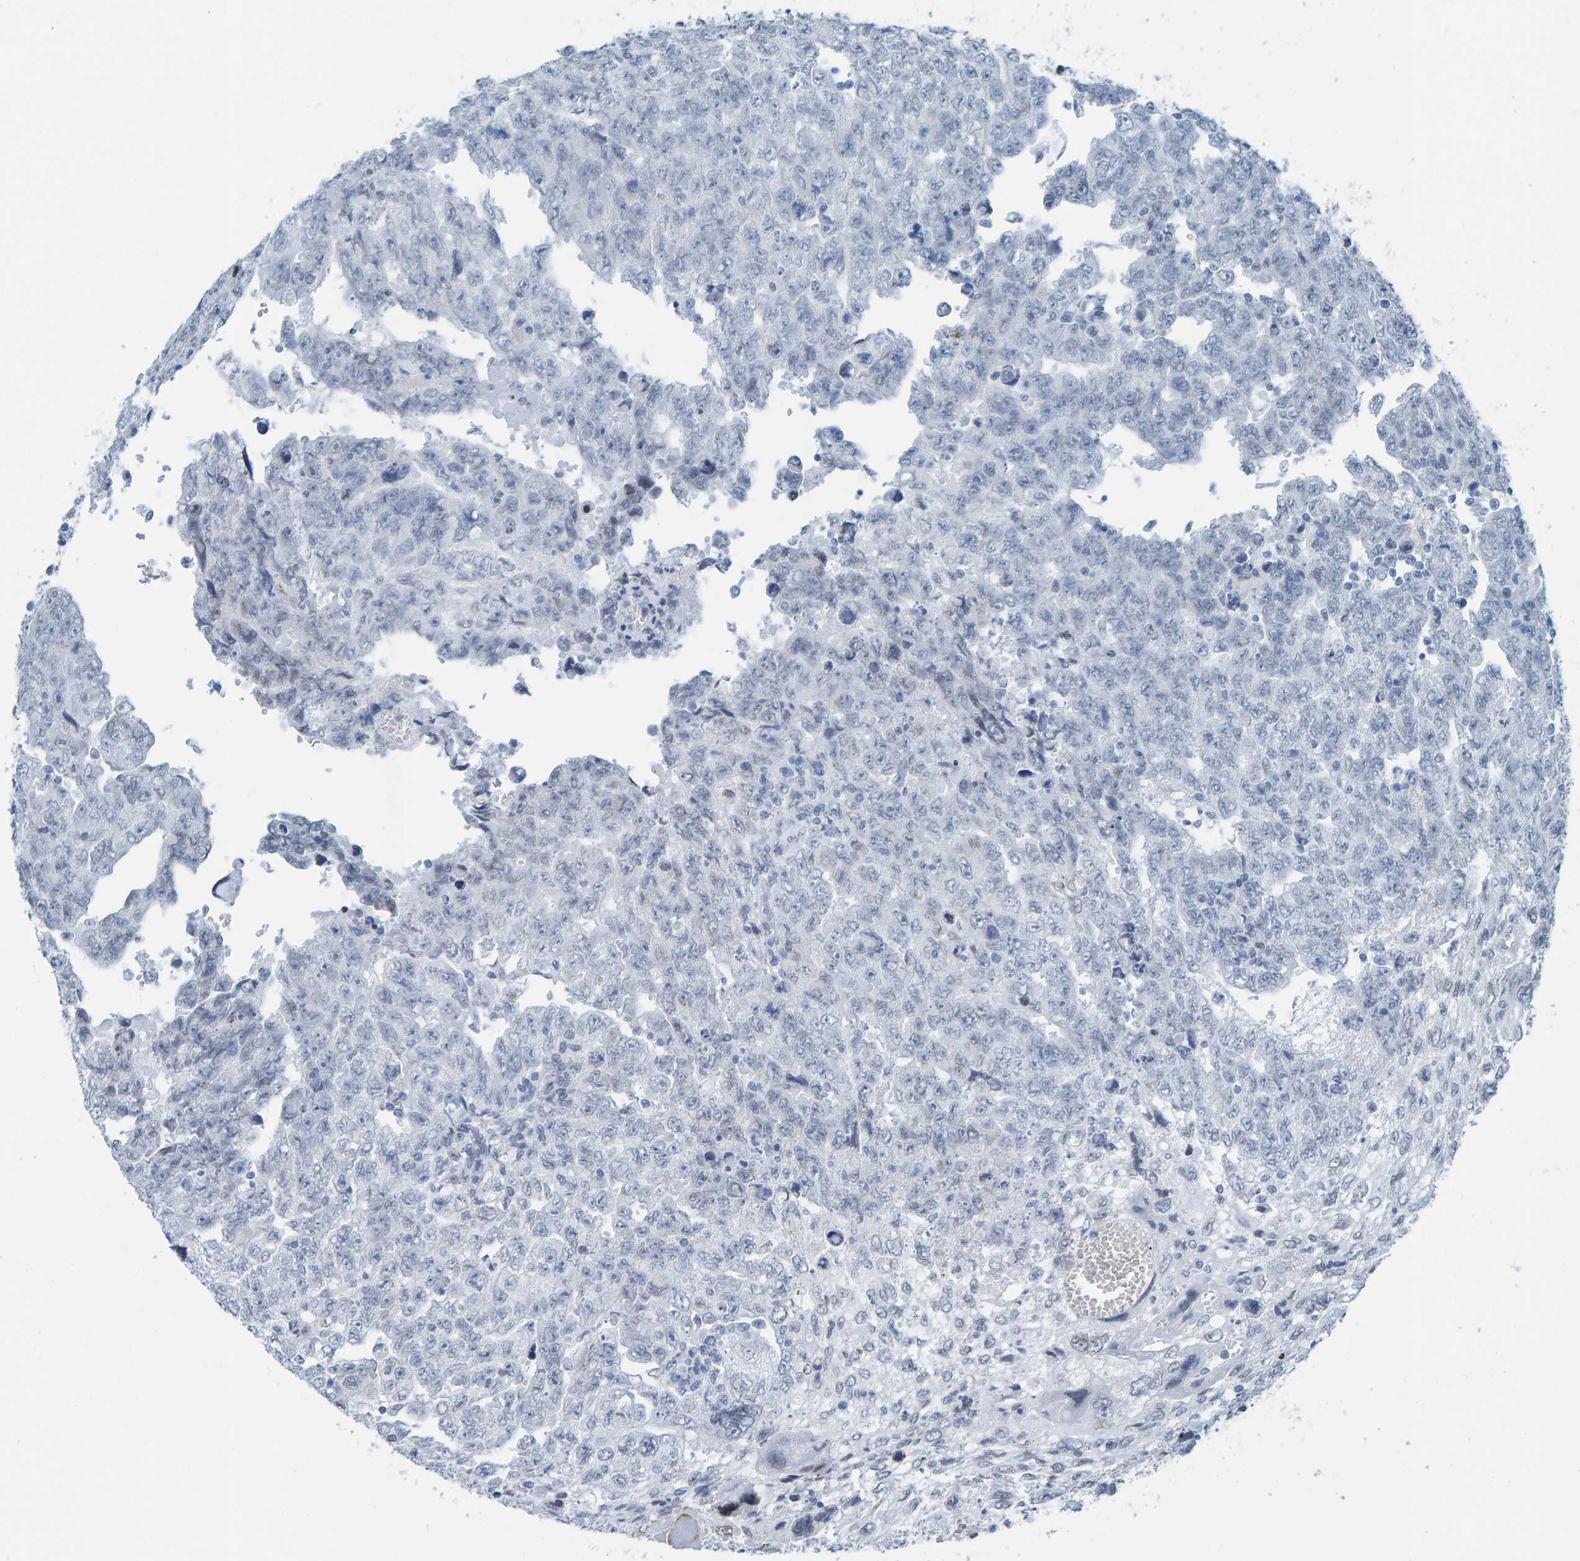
{"staining": {"intensity": "negative", "quantity": "none", "location": "none"}, "tissue": "testis cancer", "cell_type": "Tumor cells", "image_type": "cancer", "snomed": [{"axis": "morphology", "description": "Carcinoma, Embryonal, NOS"}, {"axis": "topography", "description": "Testis"}], "caption": "The immunohistochemistry (IHC) histopathology image has no significant staining in tumor cells of testis cancer tissue.", "gene": "LMNB2", "patient": {"sex": "male", "age": 28}}